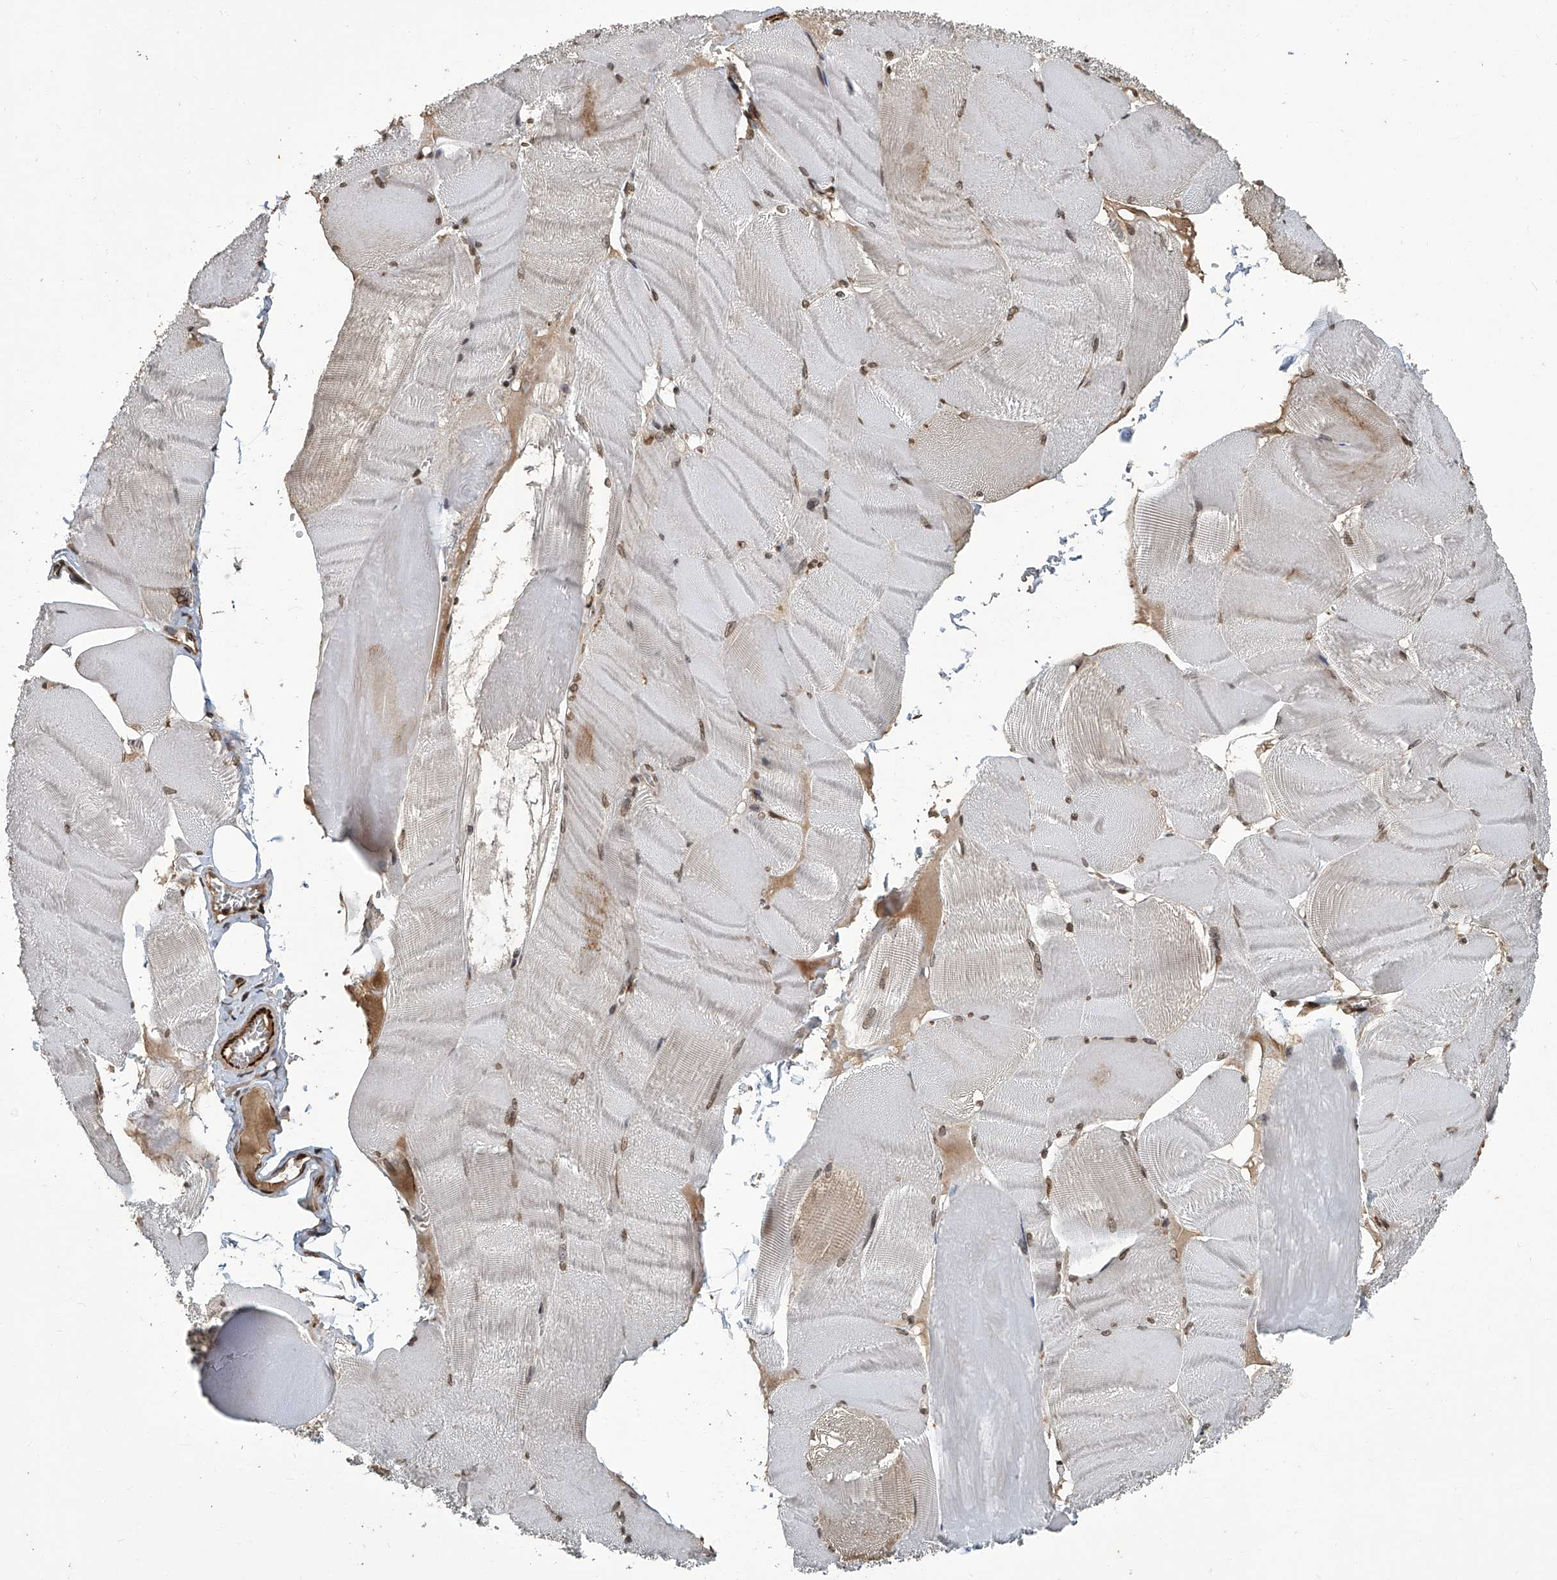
{"staining": {"intensity": "moderate", "quantity": ">75%", "location": "nuclear"}, "tissue": "skeletal muscle", "cell_type": "Myocytes", "image_type": "normal", "snomed": [{"axis": "morphology", "description": "Normal tissue, NOS"}, {"axis": "morphology", "description": "Basal cell carcinoma"}, {"axis": "topography", "description": "Skeletal muscle"}], "caption": "Skeletal muscle stained with immunohistochemistry (IHC) reveals moderate nuclear staining in about >75% of myocytes.", "gene": "GPR132", "patient": {"sex": "female", "age": 64}}